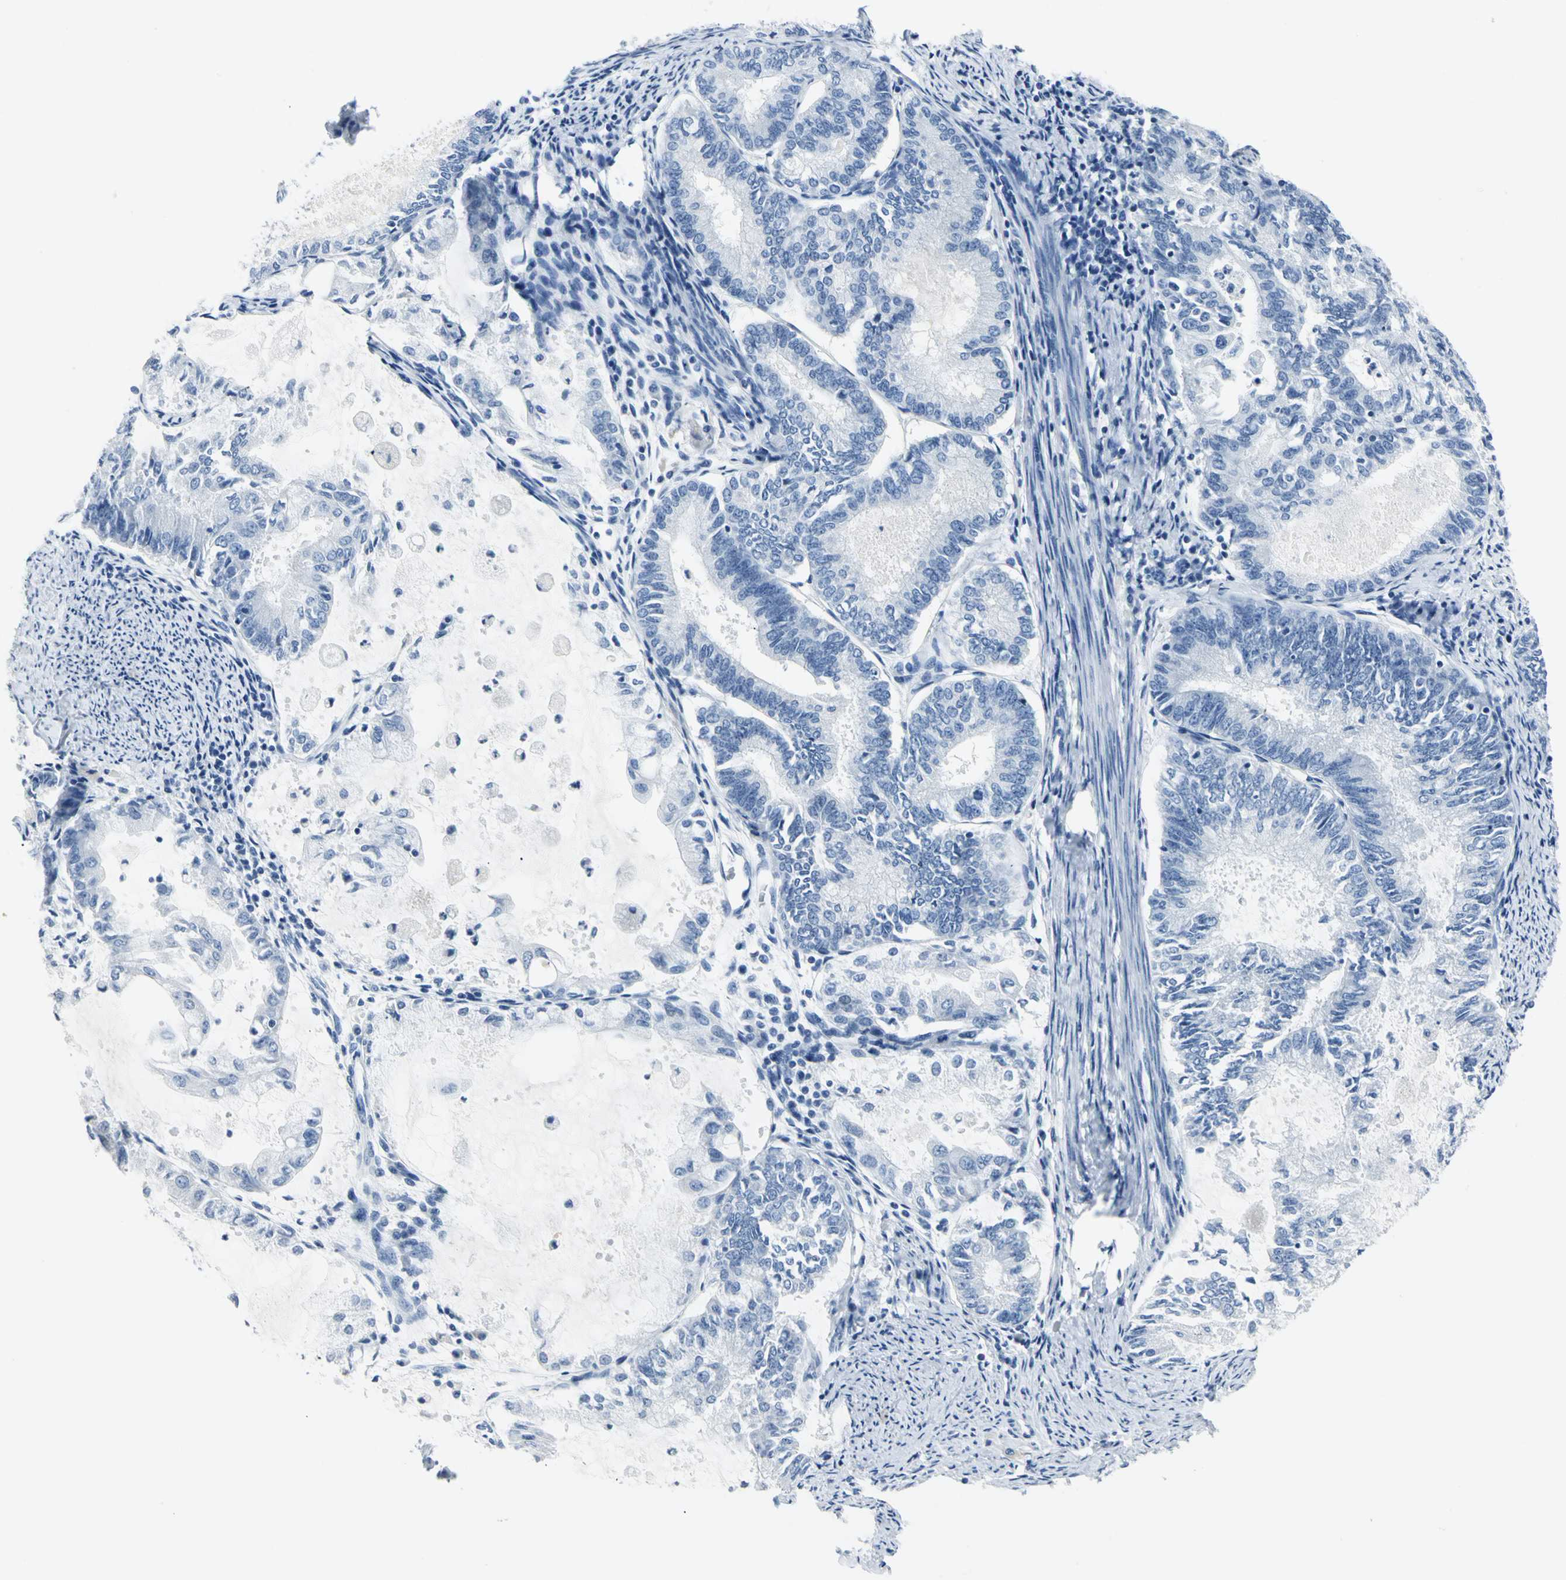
{"staining": {"intensity": "negative", "quantity": "none", "location": "none"}, "tissue": "endometrial cancer", "cell_type": "Tumor cells", "image_type": "cancer", "snomed": [{"axis": "morphology", "description": "Adenocarcinoma, NOS"}, {"axis": "topography", "description": "Endometrium"}], "caption": "There is no significant expression in tumor cells of endometrial cancer (adenocarcinoma).", "gene": "RIPOR1", "patient": {"sex": "female", "age": 86}}